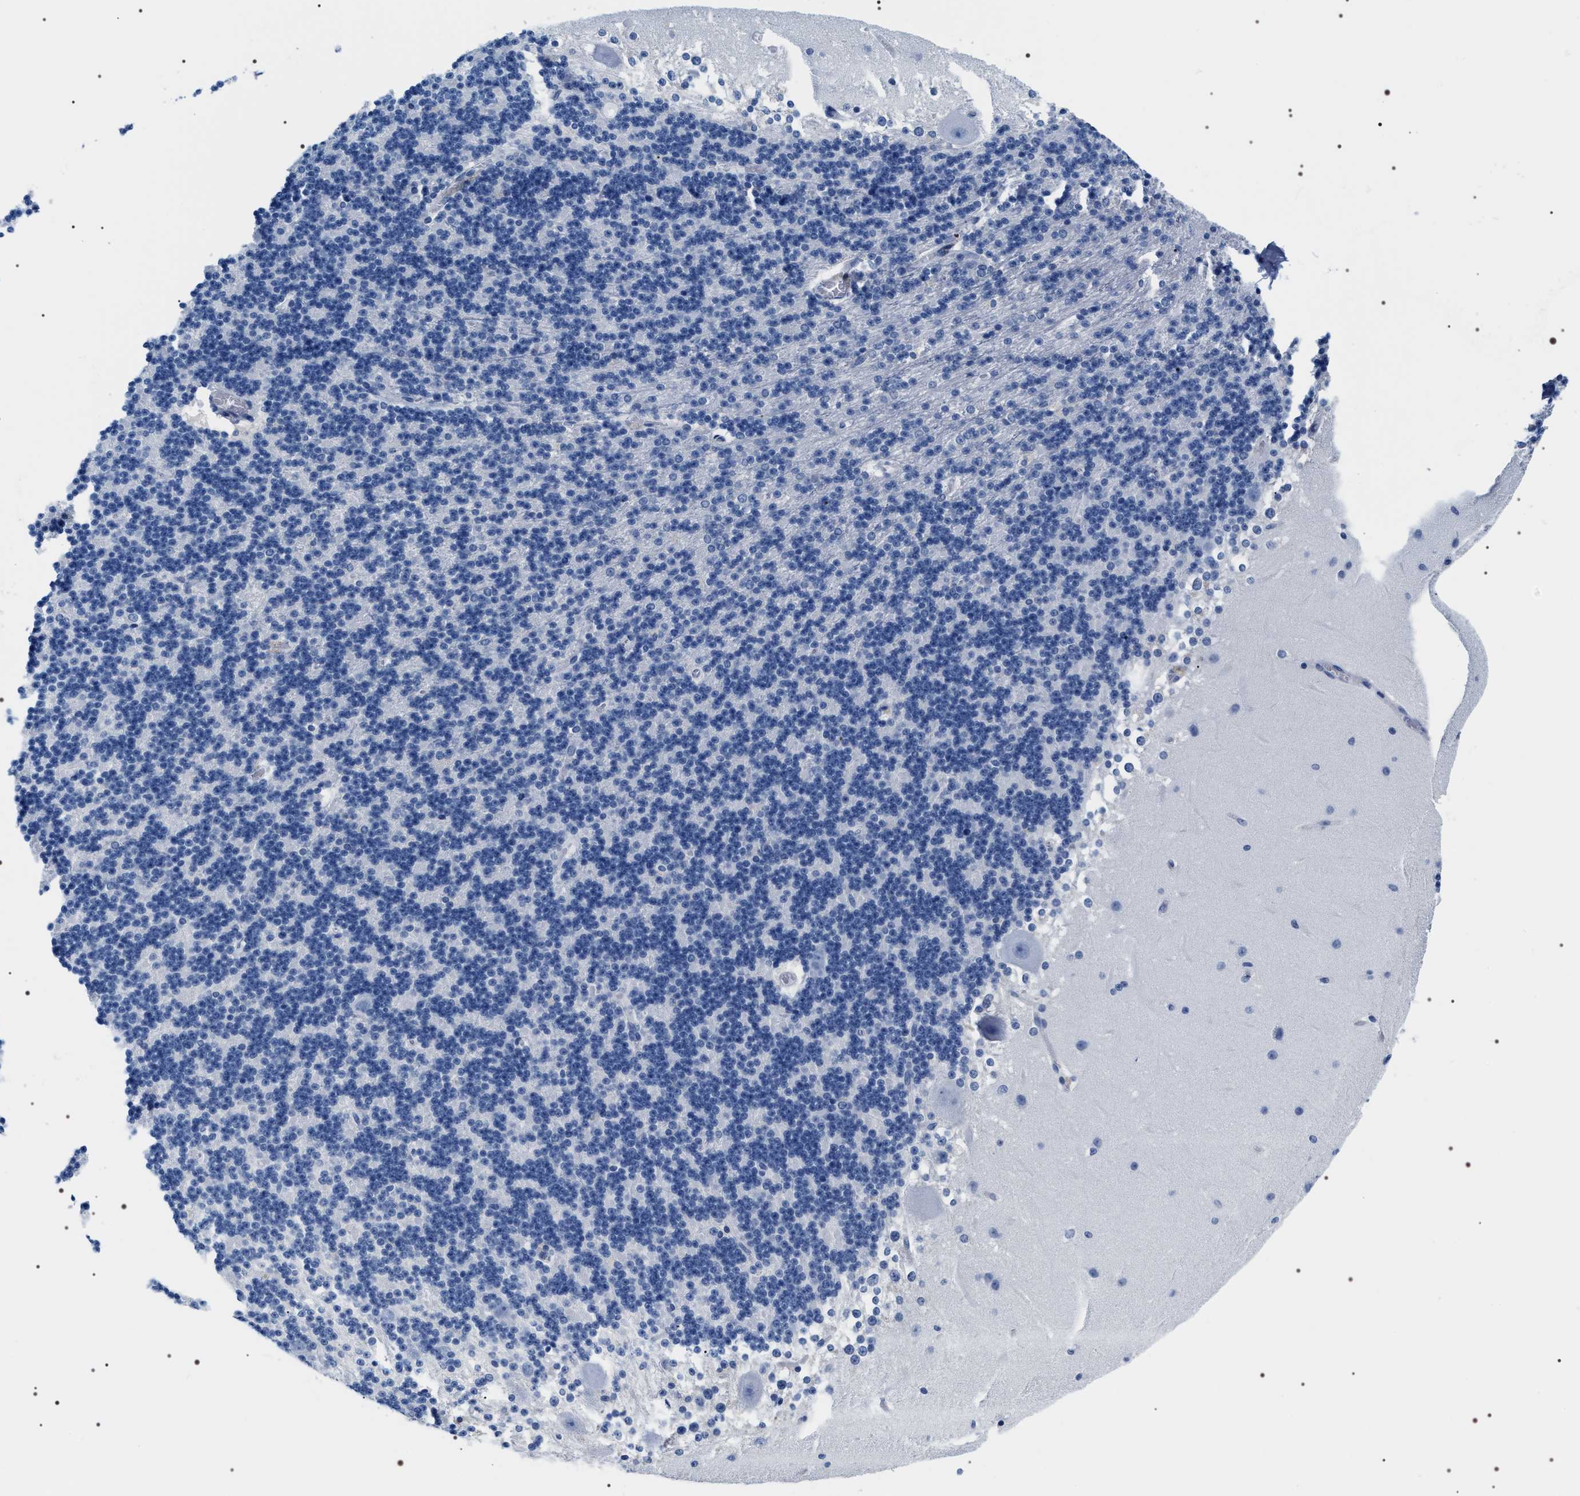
{"staining": {"intensity": "negative", "quantity": "none", "location": "none"}, "tissue": "cerebellum", "cell_type": "Cells in granular layer", "image_type": "normal", "snomed": [{"axis": "morphology", "description": "Normal tissue, NOS"}, {"axis": "topography", "description": "Cerebellum"}], "caption": "The immunohistochemistry (IHC) photomicrograph has no significant positivity in cells in granular layer of cerebellum.", "gene": "ADH4", "patient": {"sex": "female", "age": 19}}